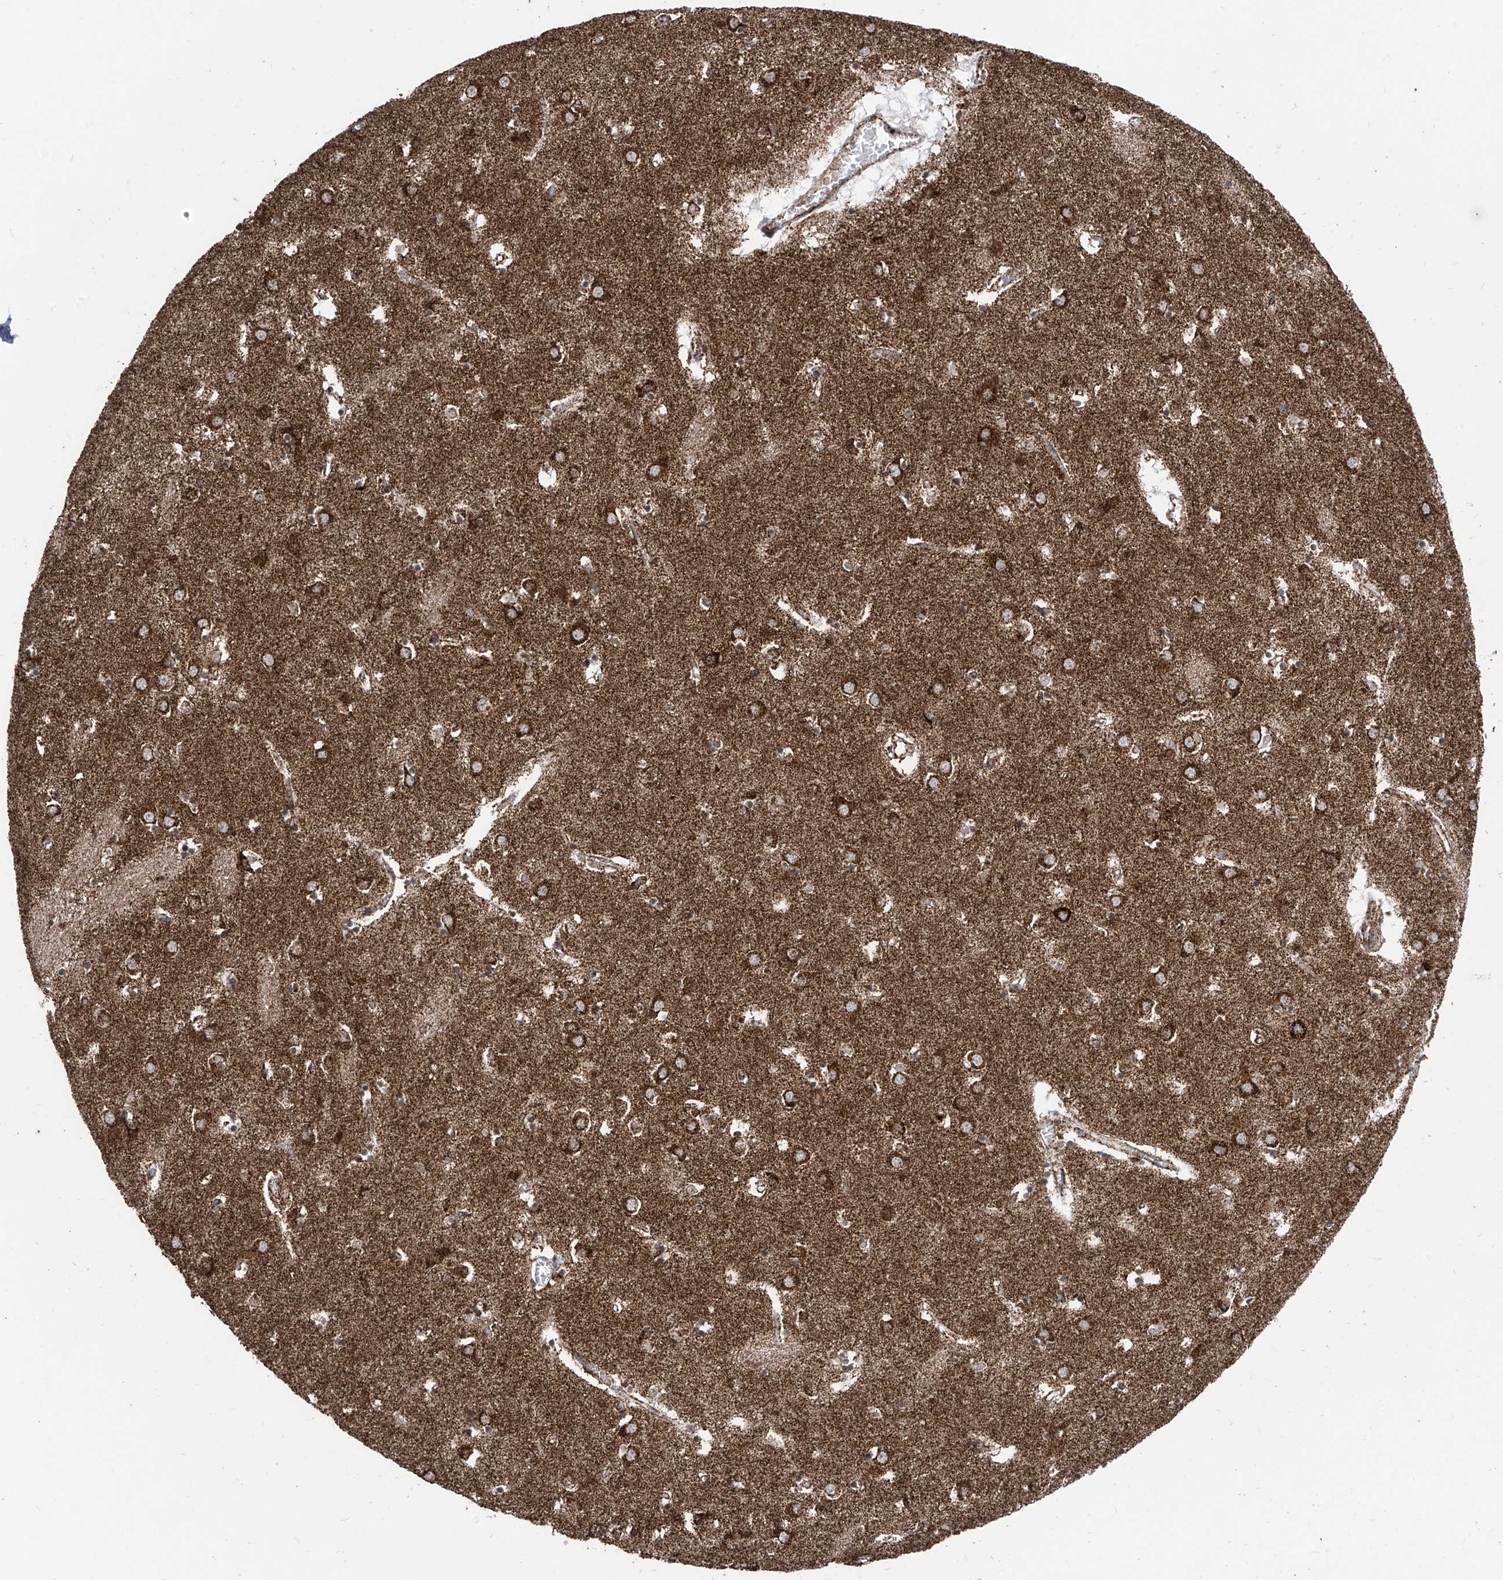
{"staining": {"intensity": "moderate", "quantity": ">75%", "location": "cytoplasmic/membranous"}, "tissue": "caudate", "cell_type": "Glial cells", "image_type": "normal", "snomed": [{"axis": "morphology", "description": "Normal tissue, NOS"}, {"axis": "topography", "description": "Lateral ventricle wall"}], "caption": "A micrograph of caudate stained for a protein exhibits moderate cytoplasmic/membranous brown staining in glial cells.", "gene": "COX5B", "patient": {"sex": "male", "age": 70}}